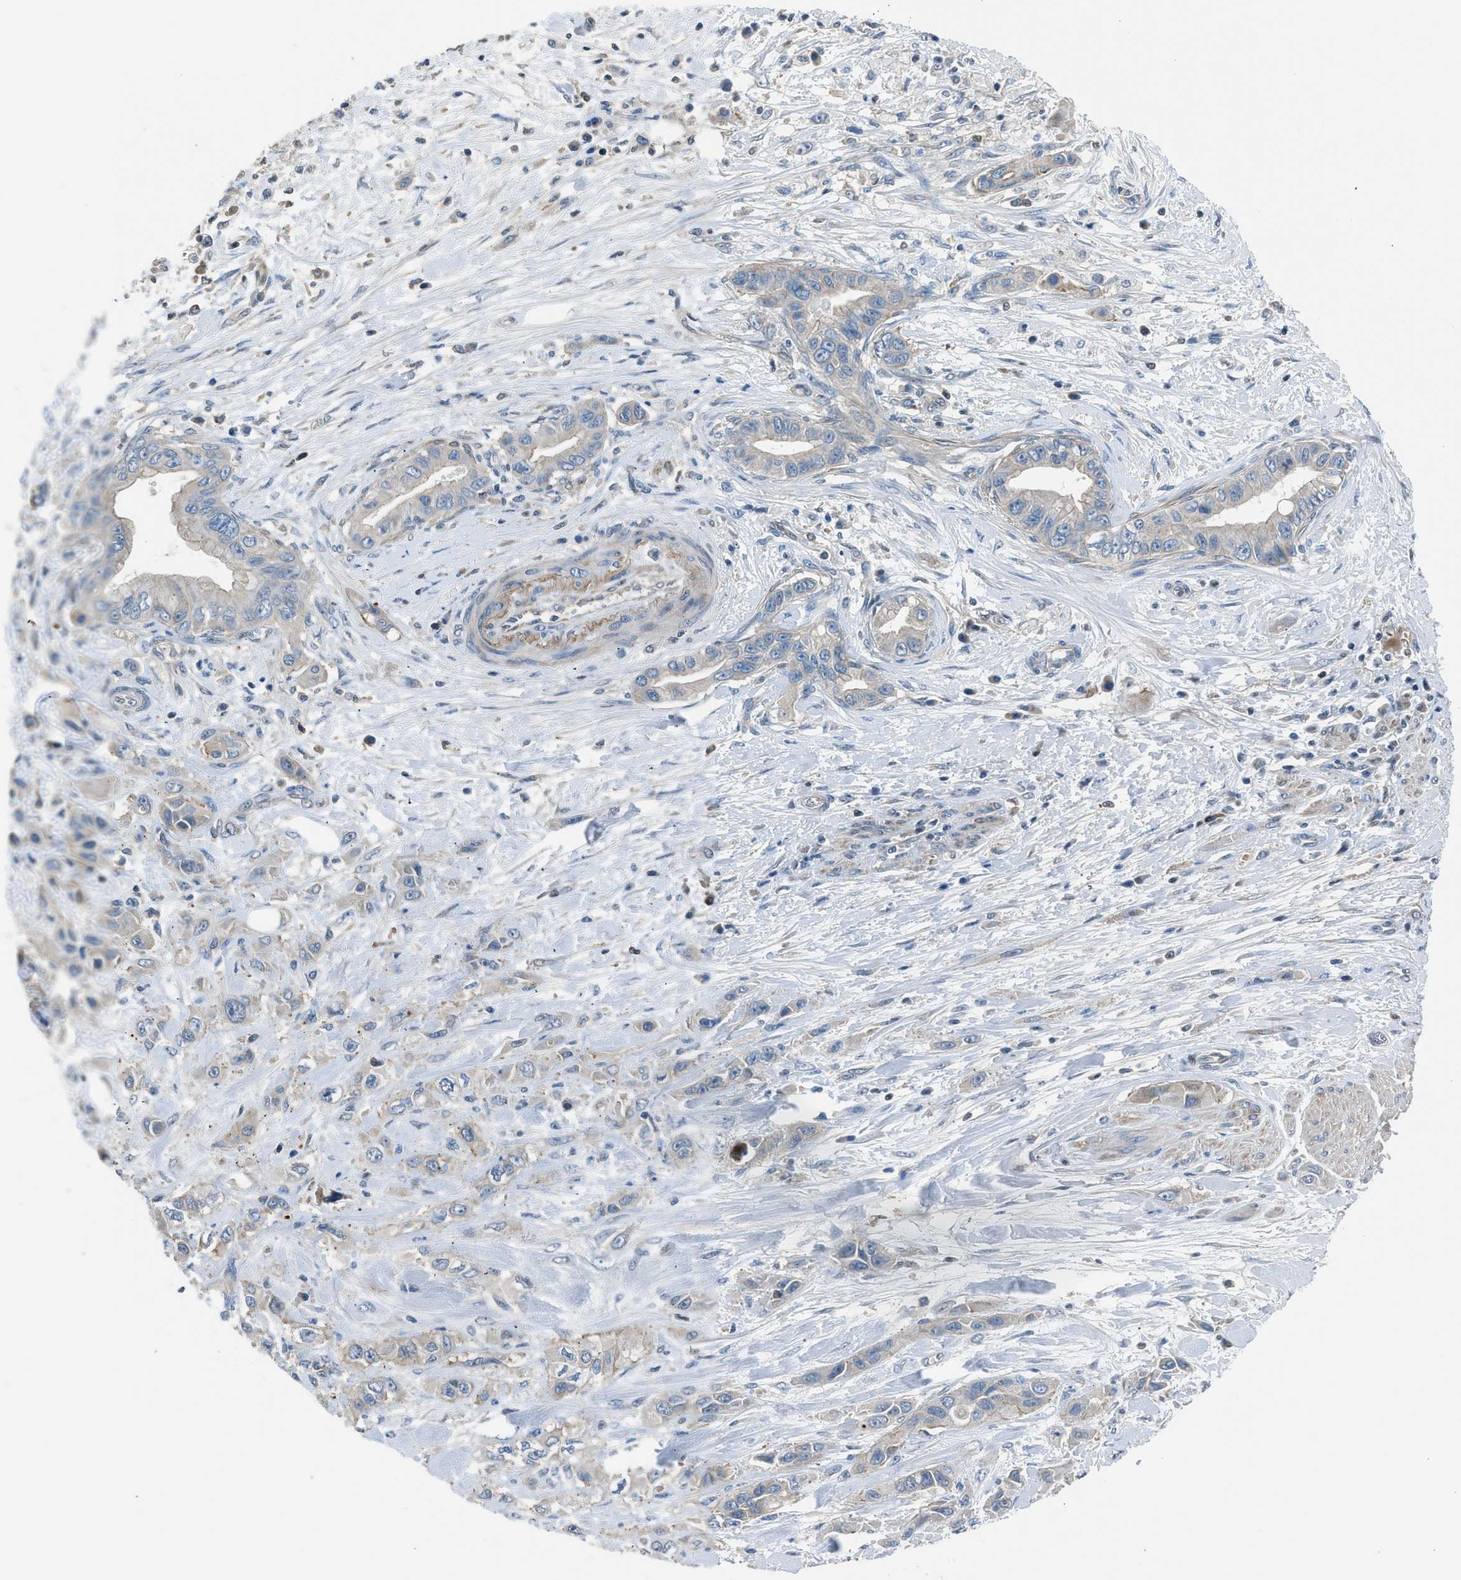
{"staining": {"intensity": "weak", "quantity": "25%-75%", "location": "cytoplasmic/membranous"}, "tissue": "pancreatic cancer", "cell_type": "Tumor cells", "image_type": "cancer", "snomed": [{"axis": "morphology", "description": "Adenocarcinoma, NOS"}, {"axis": "topography", "description": "Pancreas"}], "caption": "Immunohistochemical staining of human pancreatic cancer (adenocarcinoma) shows weak cytoplasmic/membranous protein positivity in approximately 25%-75% of tumor cells.", "gene": "LMLN", "patient": {"sex": "female", "age": 73}}